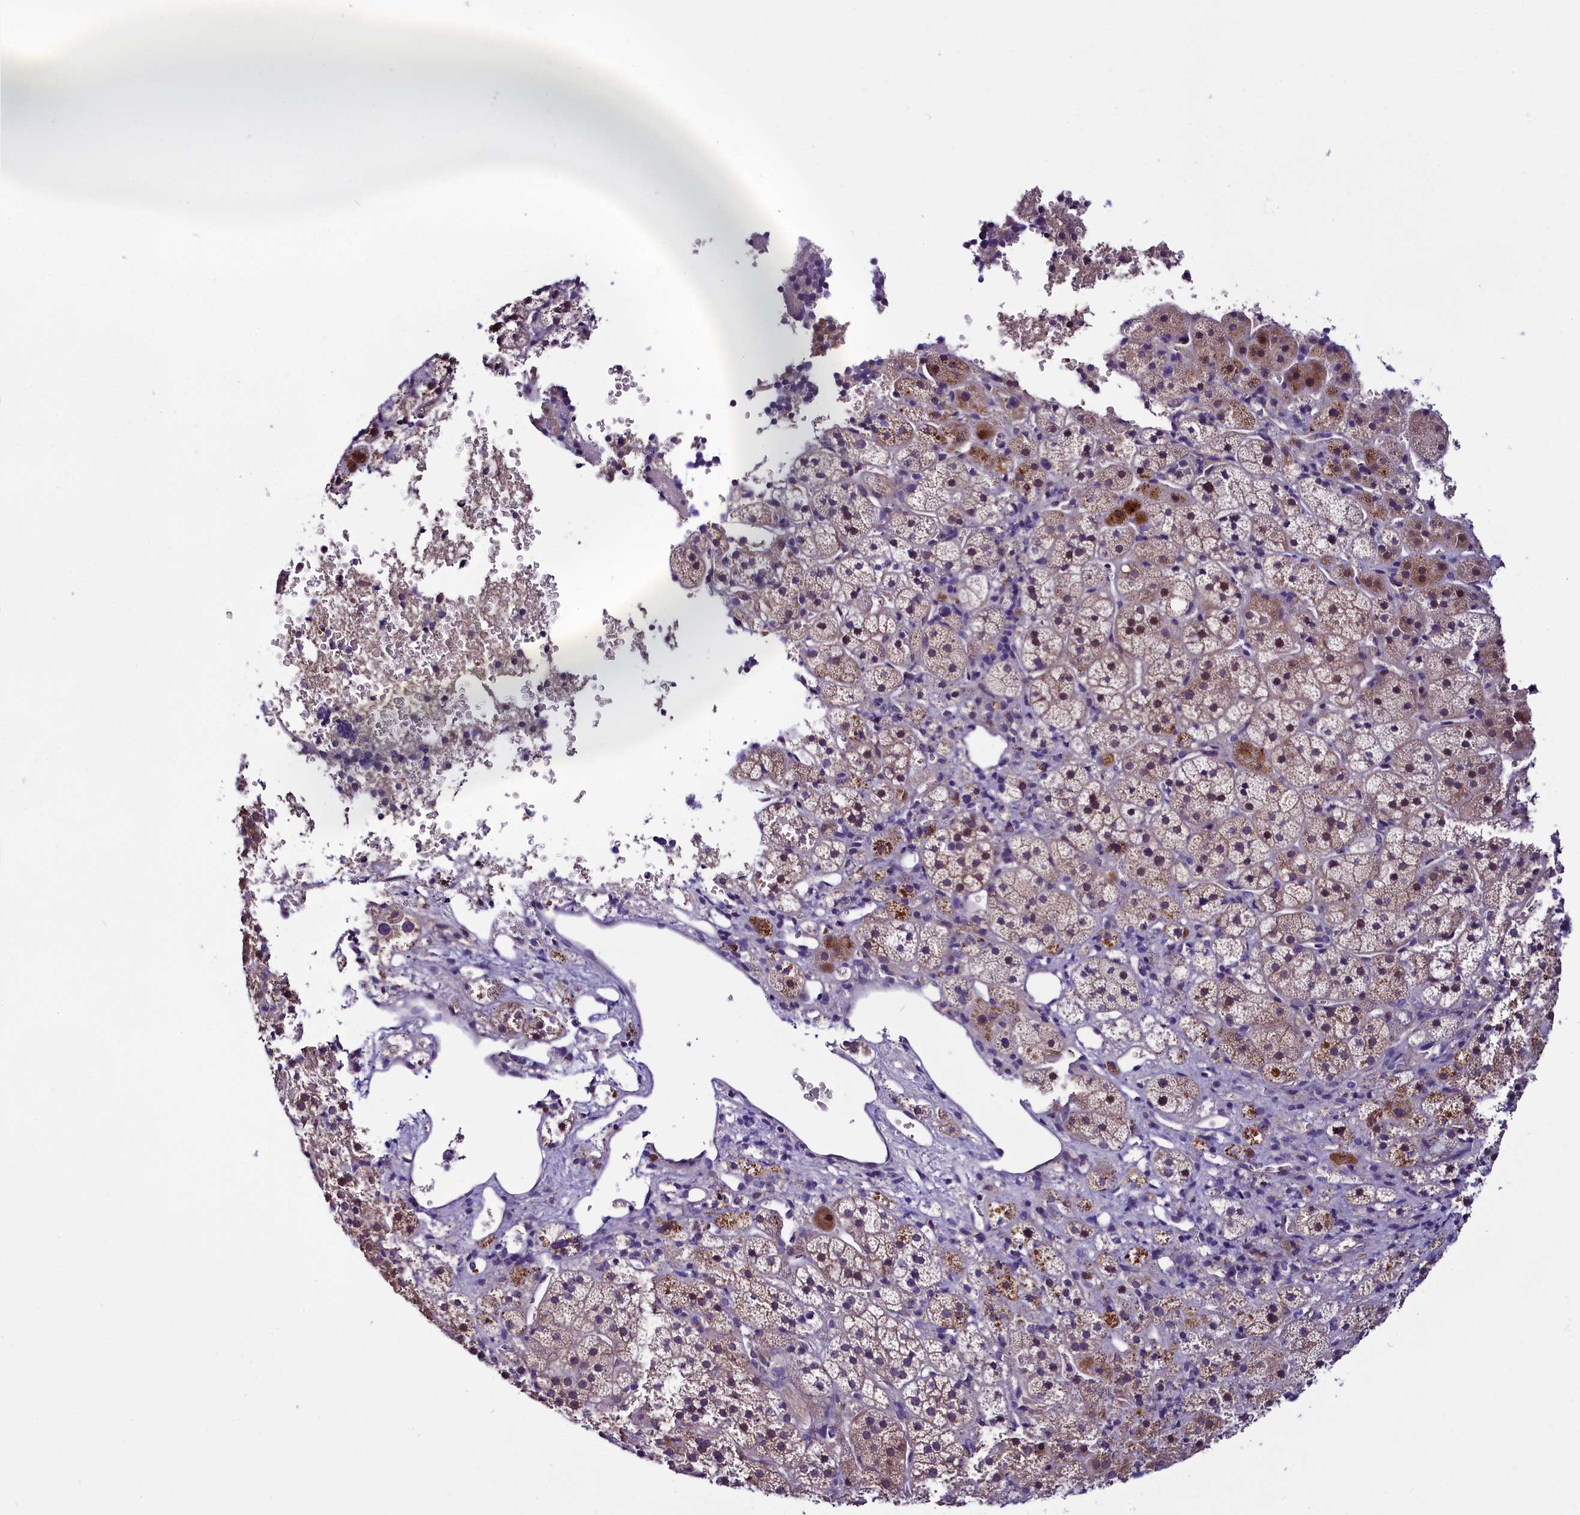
{"staining": {"intensity": "moderate", "quantity": "<25%", "location": "cytoplasmic/membranous"}, "tissue": "adrenal gland", "cell_type": "Glandular cells", "image_type": "normal", "snomed": [{"axis": "morphology", "description": "Normal tissue, NOS"}, {"axis": "topography", "description": "Adrenal gland"}], "caption": "High-magnification brightfield microscopy of unremarkable adrenal gland stained with DAB (3,3'-diaminobenzidine) (brown) and counterstained with hematoxylin (blue). glandular cells exhibit moderate cytoplasmic/membranous expression is present in approximately<25% of cells.", "gene": "C9orf40", "patient": {"sex": "female", "age": 44}}